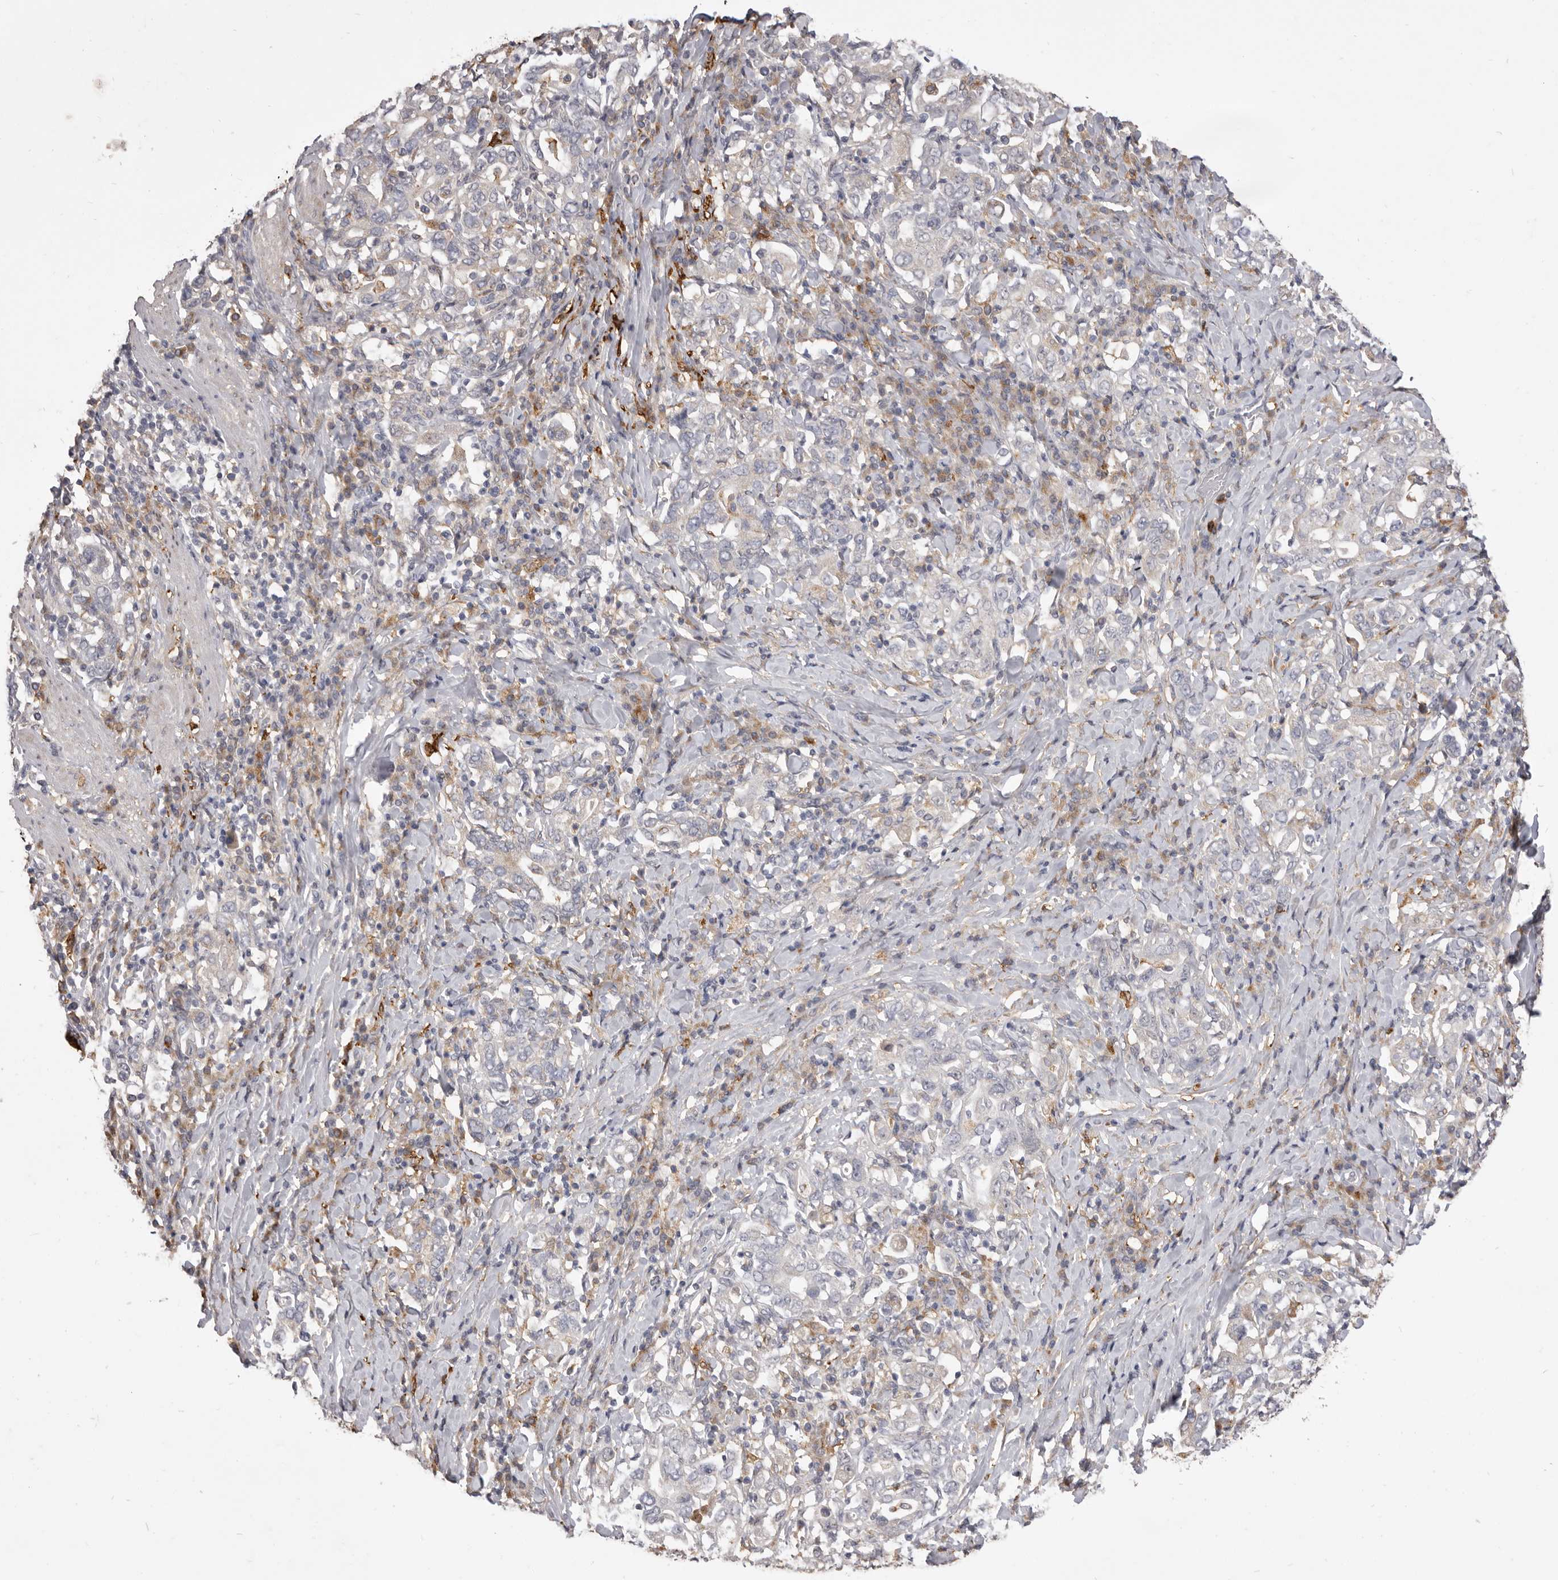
{"staining": {"intensity": "negative", "quantity": "none", "location": "none"}, "tissue": "stomach cancer", "cell_type": "Tumor cells", "image_type": "cancer", "snomed": [{"axis": "morphology", "description": "Adenocarcinoma, NOS"}, {"axis": "topography", "description": "Stomach, upper"}], "caption": "A micrograph of stomach adenocarcinoma stained for a protein exhibits no brown staining in tumor cells.", "gene": "VPS45", "patient": {"sex": "male", "age": 62}}